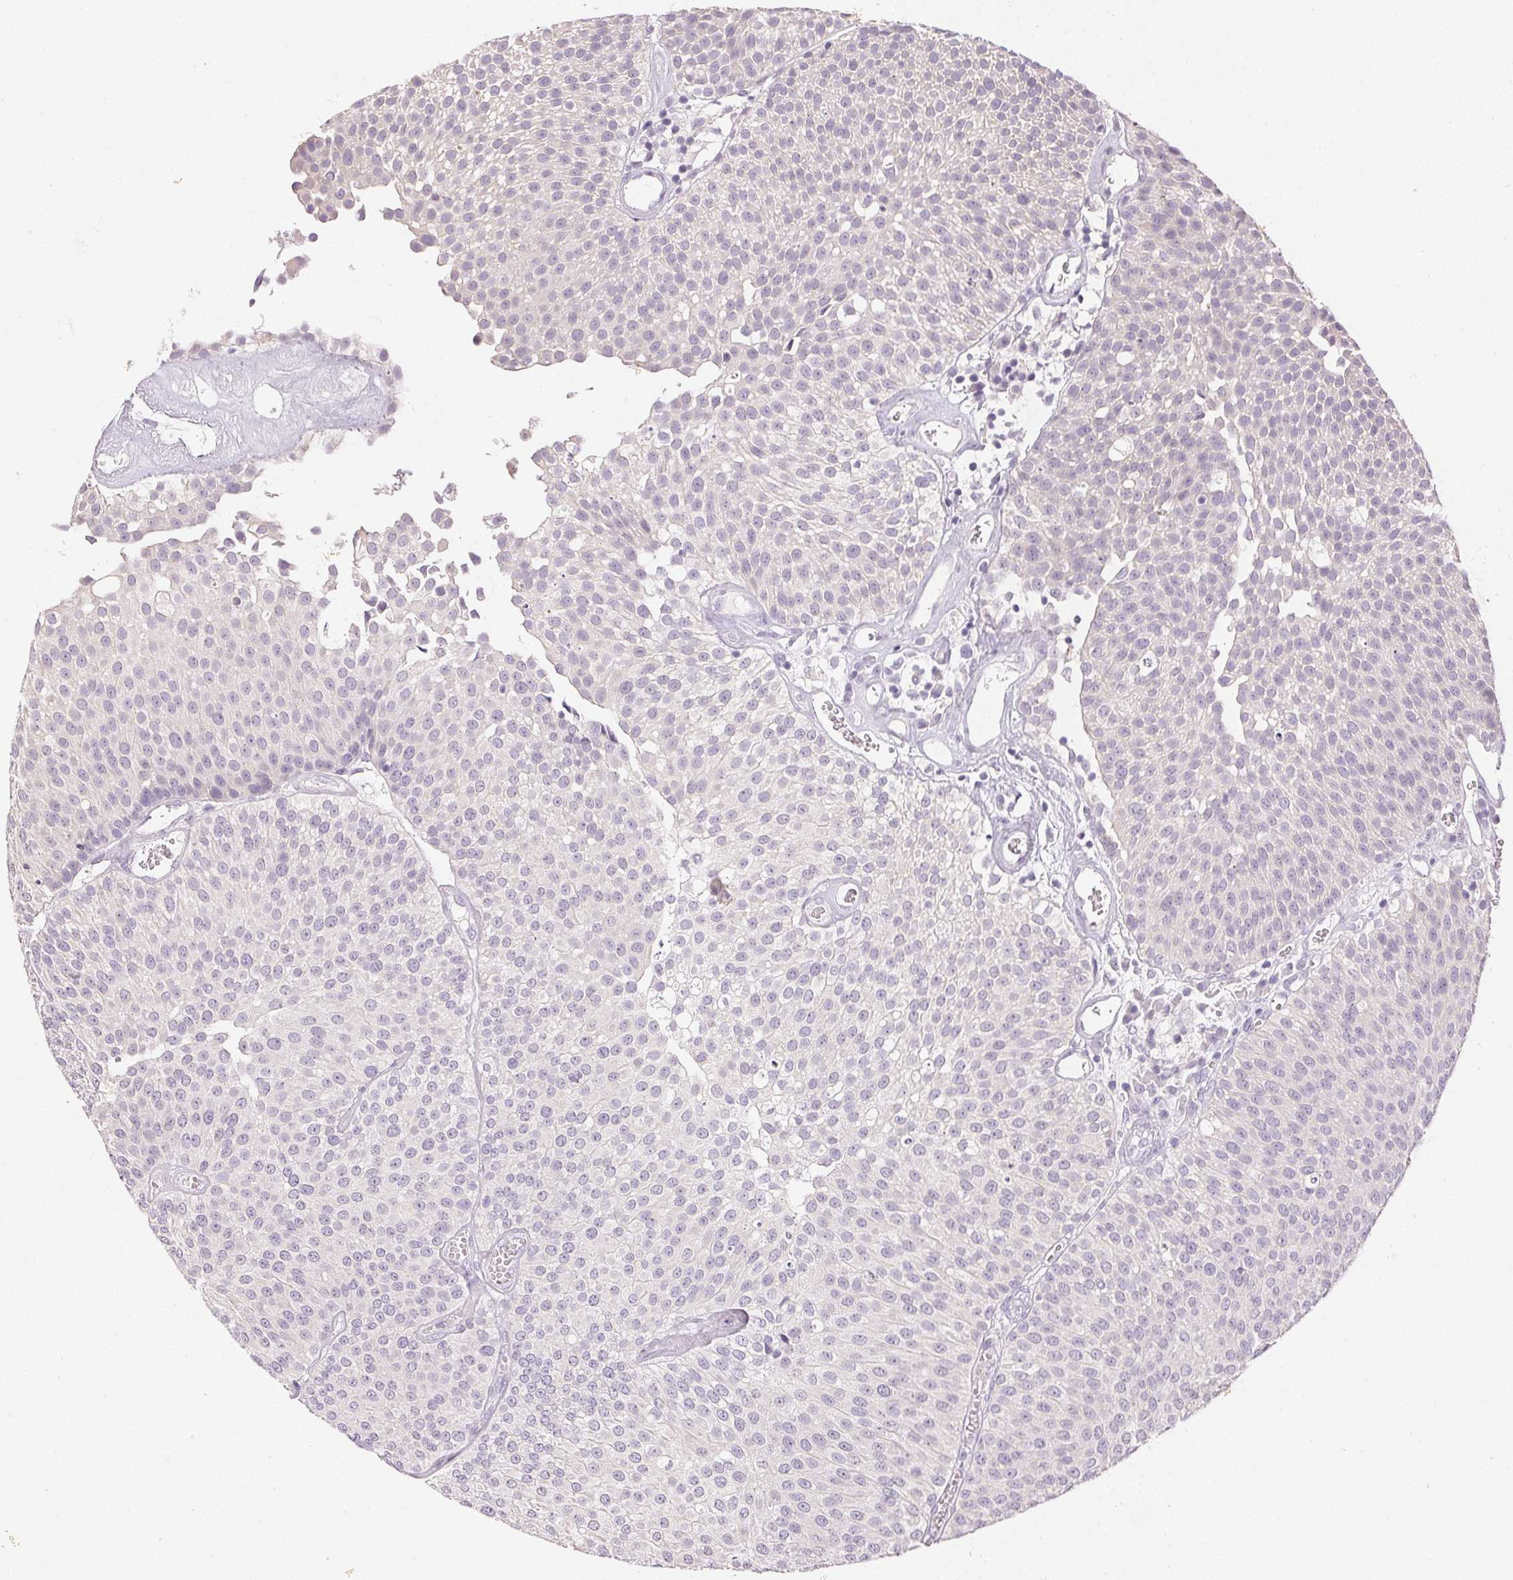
{"staining": {"intensity": "negative", "quantity": "none", "location": "none"}, "tissue": "urothelial cancer", "cell_type": "Tumor cells", "image_type": "cancer", "snomed": [{"axis": "morphology", "description": "Urothelial carcinoma, Low grade"}, {"axis": "topography", "description": "Urinary bladder"}], "caption": "Immunohistochemical staining of human urothelial carcinoma (low-grade) demonstrates no significant expression in tumor cells.", "gene": "SFTPD", "patient": {"sex": "female", "age": 79}}